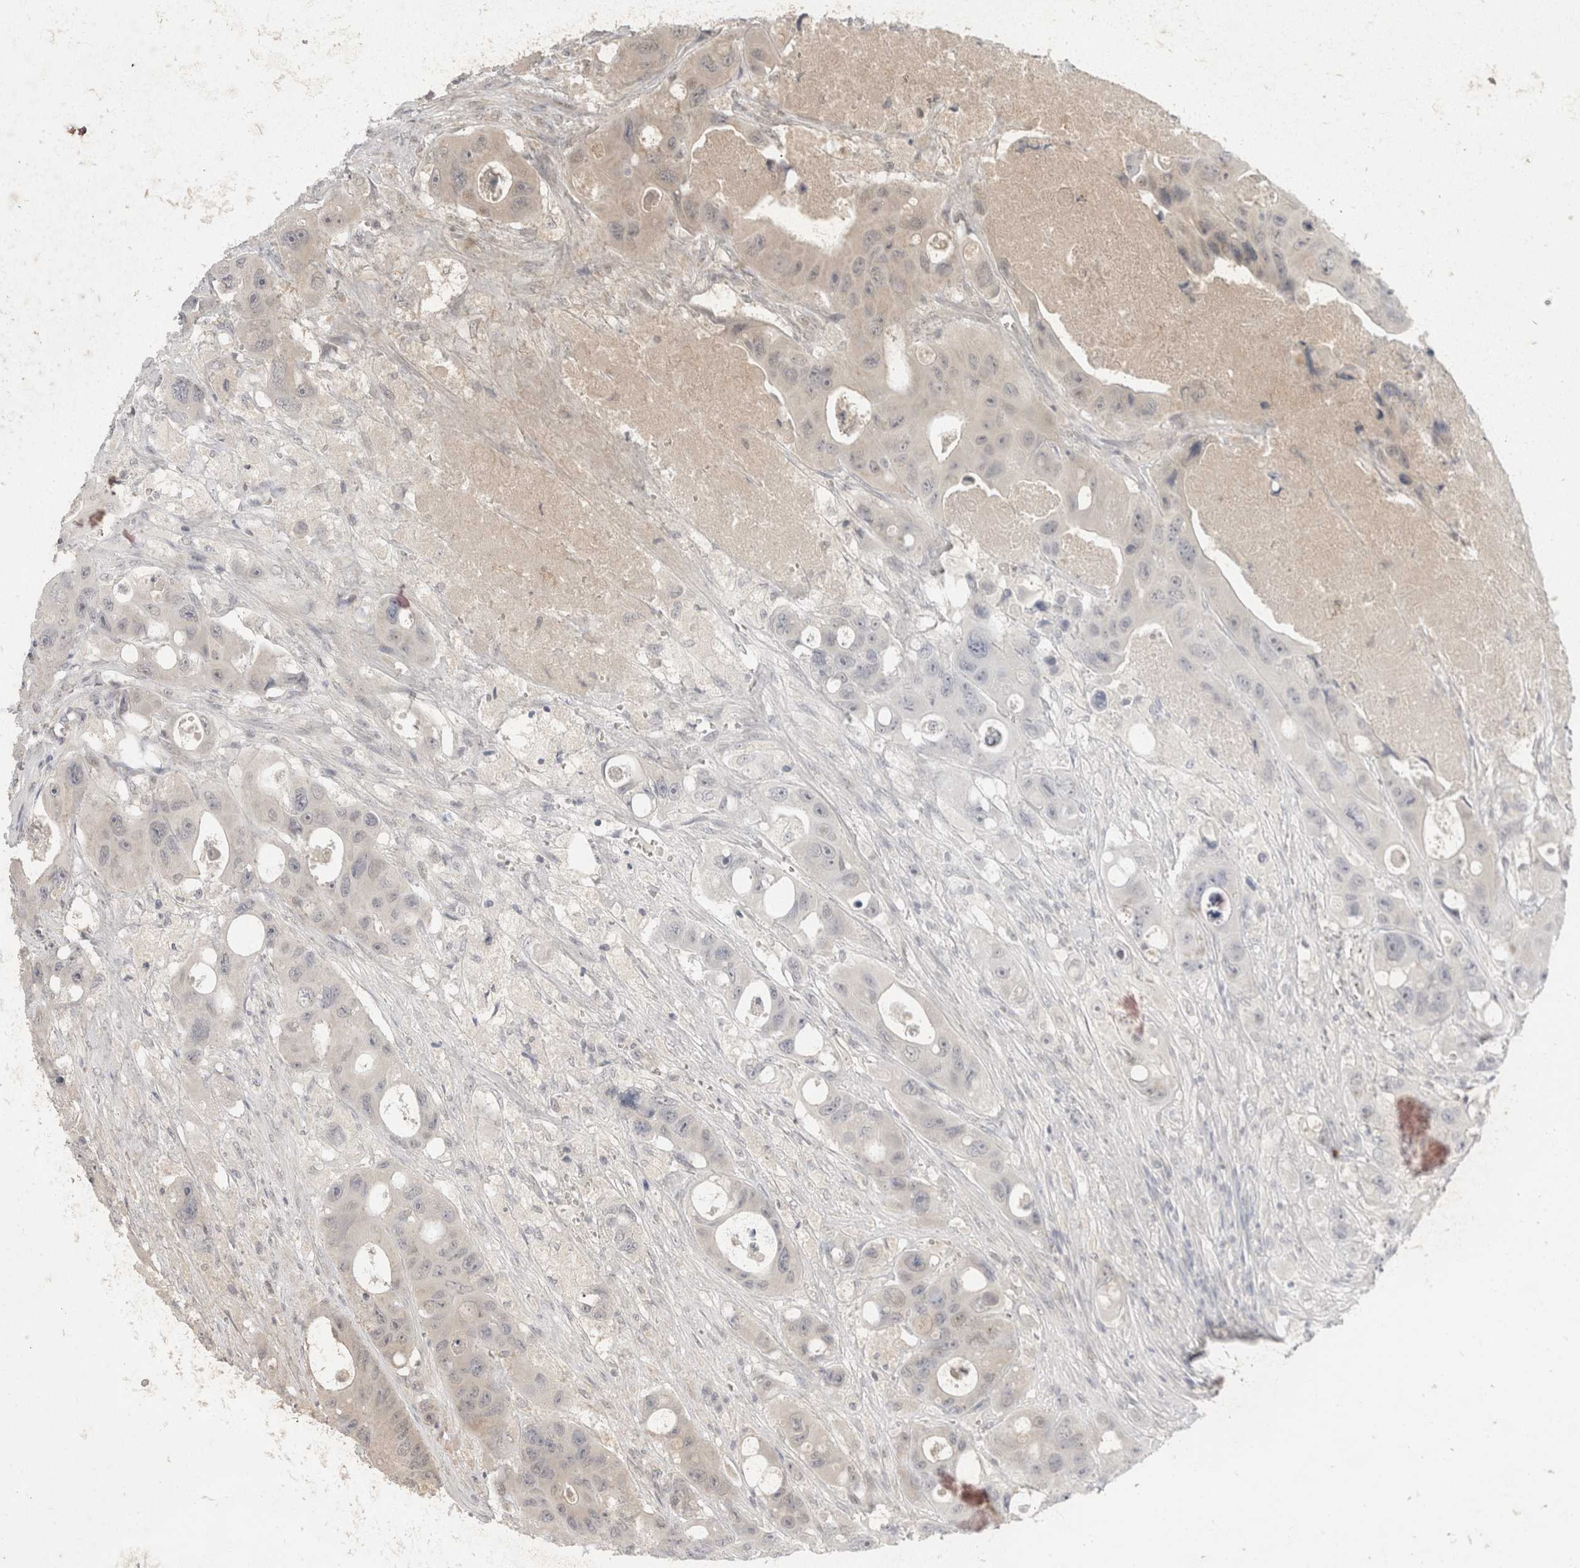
{"staining": {"intensity": "negative", "quantity": "none", "location": "none"}, "tissue": "colorectal cancer", "cell_type": "Tumor cells", "image_type": "cancer", "snomed": [{"axis": "morphology", "description": "Adenocarcinoma, NOS"}, {"axis": "topography", "description": "Colon"}], "caption": "Immunohistochemistry (IHC) of colorectal cancer (adenocarcinoma) demonstrates no expression in tumor cells.", "gene": "TOM1L2", "patient": {"sex": "female", "age": 46}}